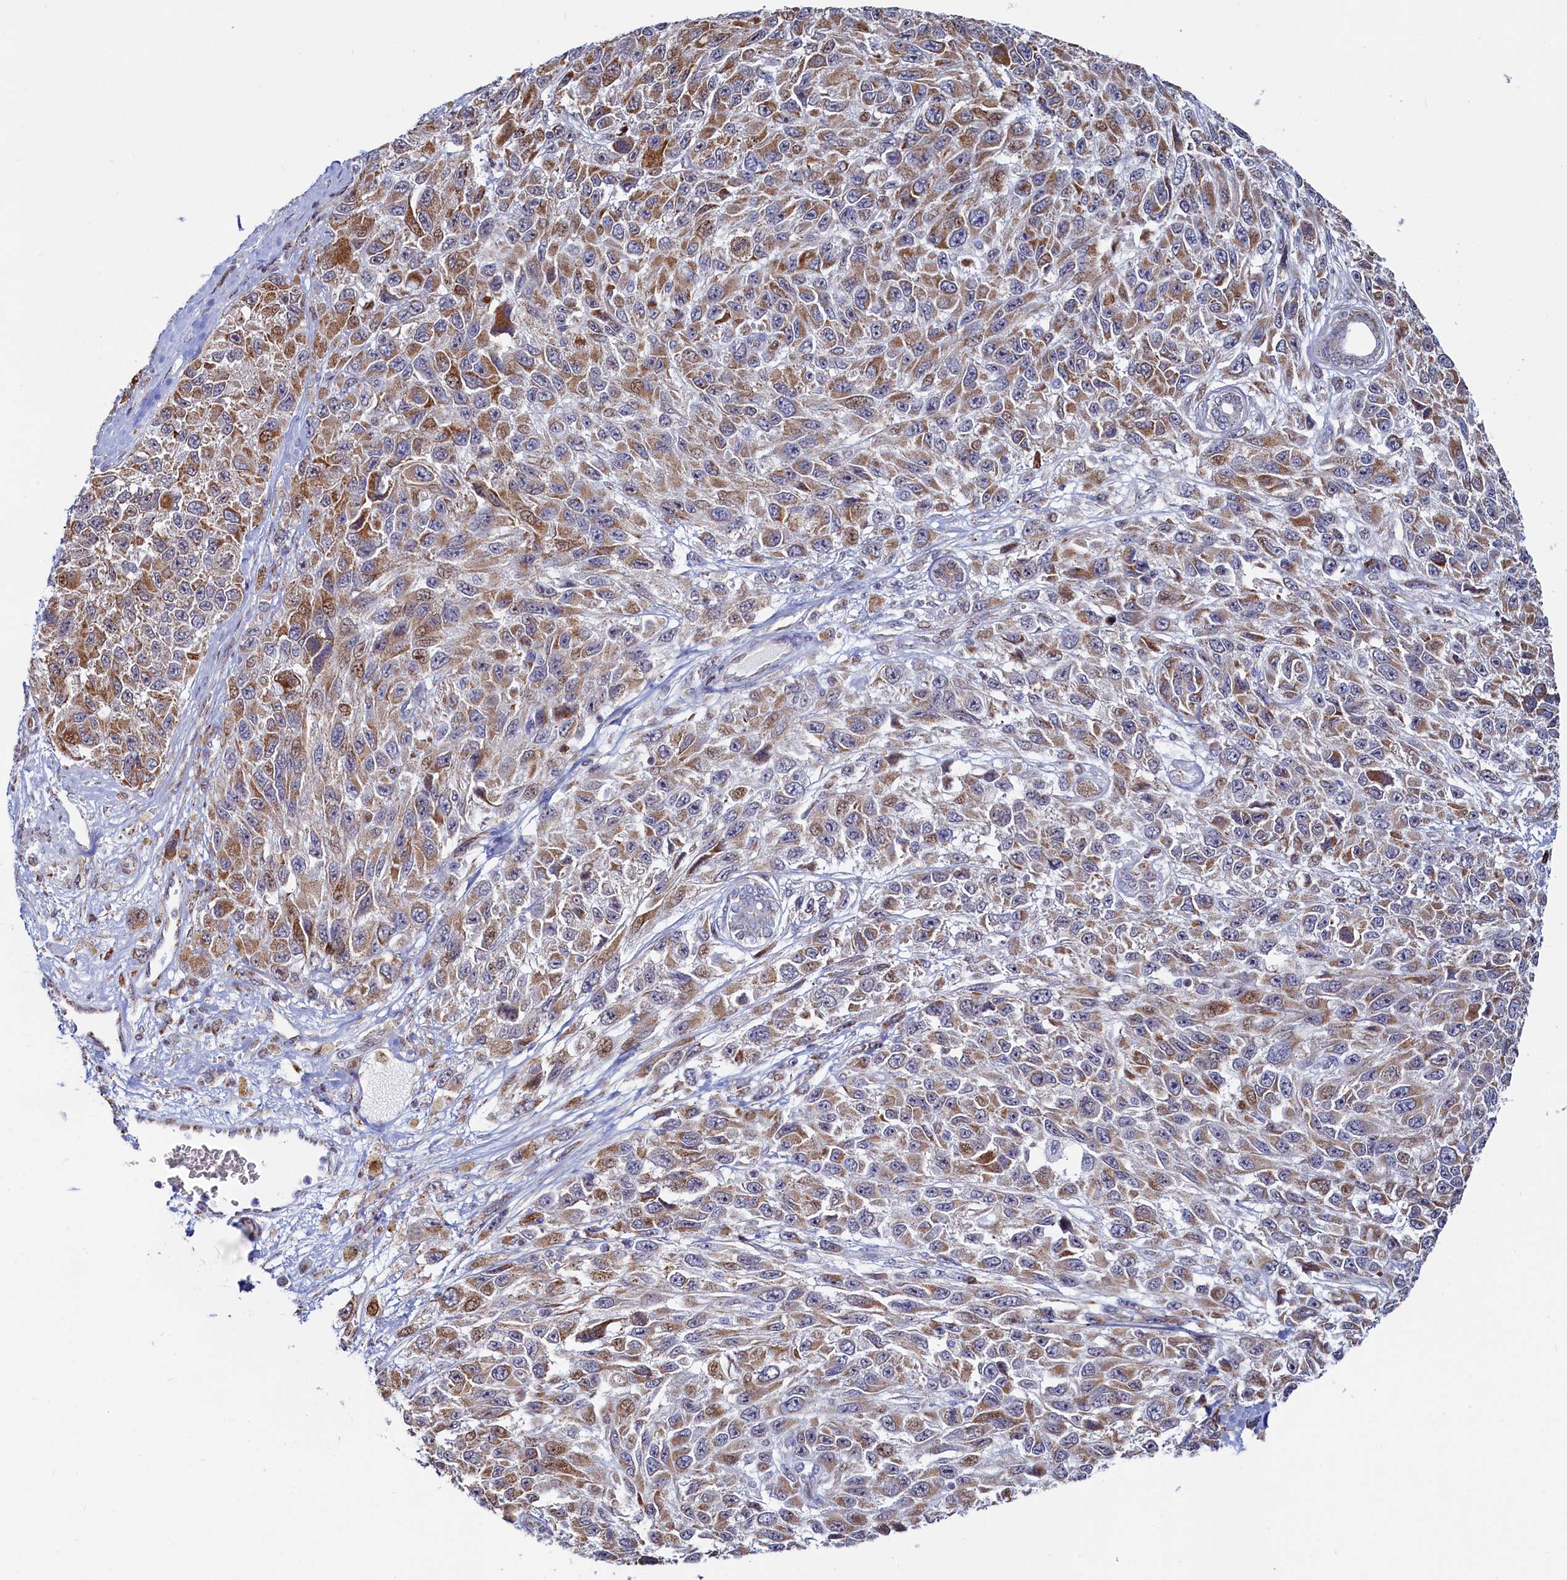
{"staining": {"intensity": "moderate", "quantity": ">75%", "location": "cytoplasmic/membranous"}, "tissue": "melanoma", "cell_type": "Tumor cells", "image_type": "cancer", "snomed": [{"axis": "morphology", "description": "Normal tissue, NOS"}, {"axis": "morphology", "description": "Malignant melanoma, NOS"}, {"axis": "topography", "description": "Skin"}], "caption": "High-power microscopy captured an immunohistochemistry photomicrograph of malignant melanoma, revealing moderate cytoplasmic/membranous staining in about >75% of tumor cells.", "gene": "HDGFL3", "patient": {"sex": "female", "age": 96}}